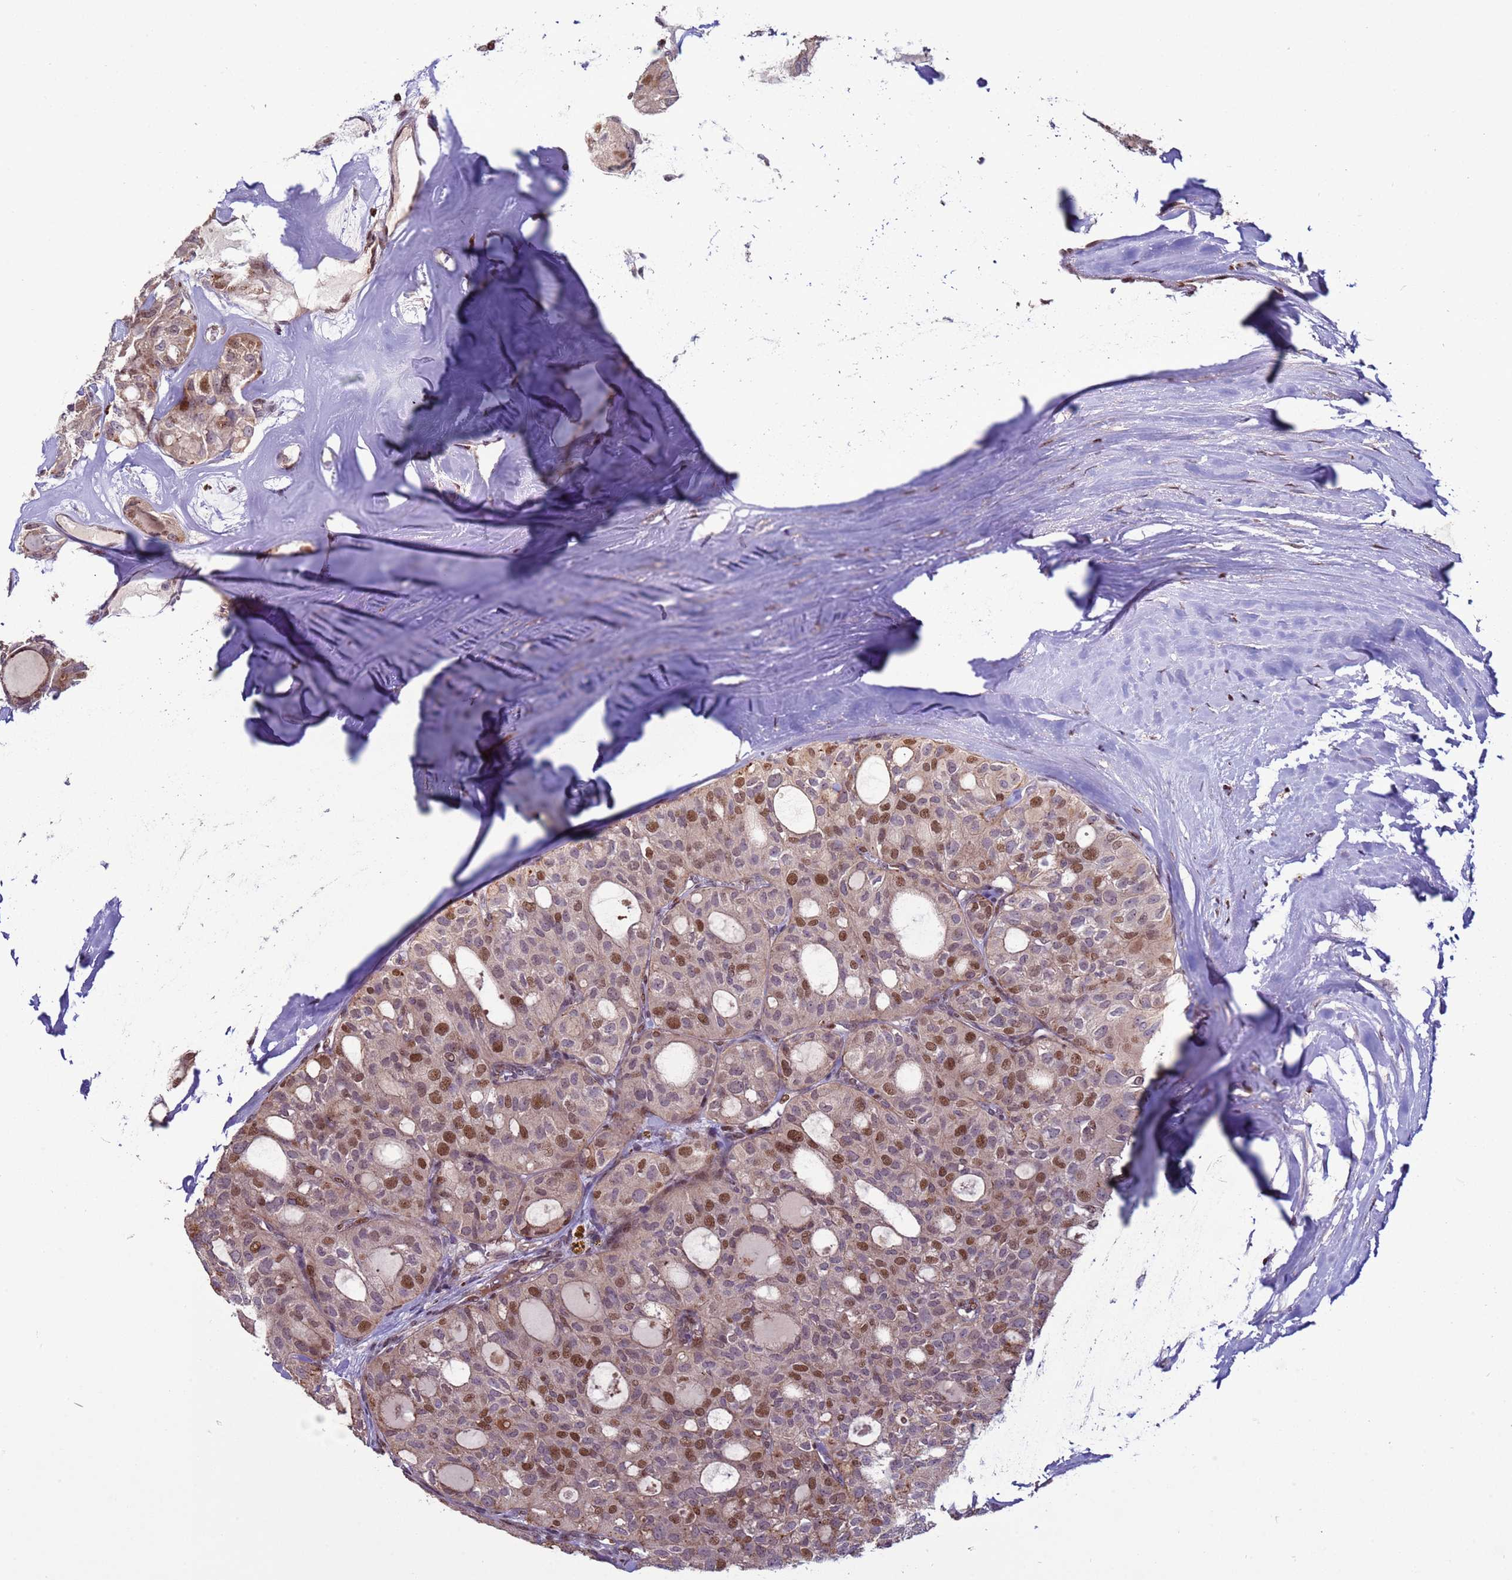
{"staining": {"intensity": "moderate", "quantity": "25%-75%", "location": "nuclear"}, "tissue": "thyroid cancer", "cell_type": "Tumor cells", "image_type": "cancer", "snomed": [{"axis": "morphology", "description": "Follicular adenoma carcinoma, NOS"}, {"axis": "topography", "description": "Thyroid gland"}], "caption": "An immunohistochemistry image of tumor tissue is shown. Protein staining in brown labels moderate nuclear positivity in thyroid follicular adenoma carcinoma within tumor cells.", "gene": "HGH1", "patient": {"sex": "male", "age": 75}}